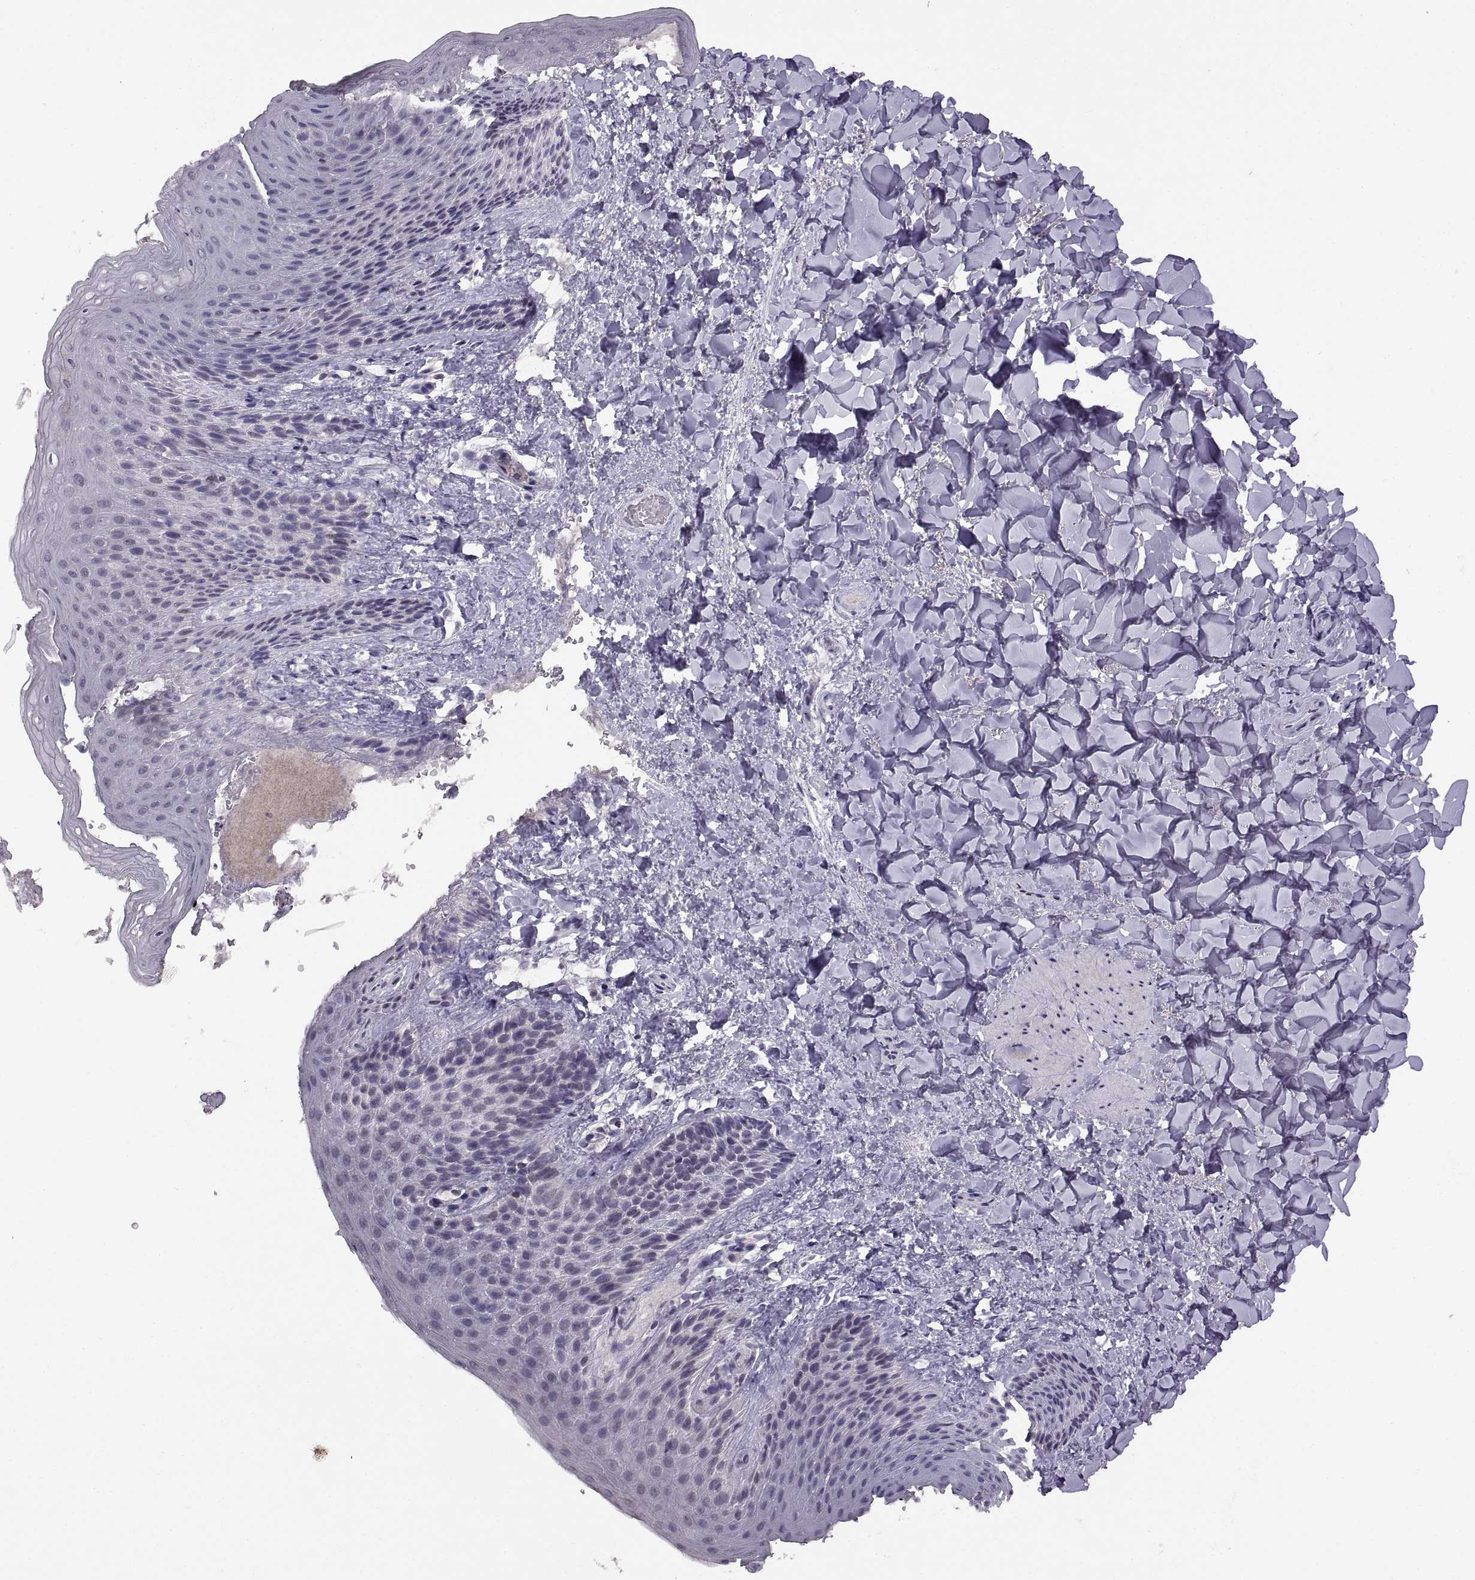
{"staining": {"intensity": "negative", "quantity": "none", "location": "none"}, "tissue": "skin", "cell_type": "Epidermal cells", "image_type": "normal", "snomed": [{"axis": "morphology", "description": "Normal tissue, NOS"}, {"axis": "topography", "description": "Anal"}], "caption": "Immunohistochemical staining of normal skin demonstrates no significant staining in epidermal cells. (Immunohistochemistry (ihc), brightfield microscopy, high magnification).", "gene": "NEK2", "patient": {"sex": "male", "age": 36}}